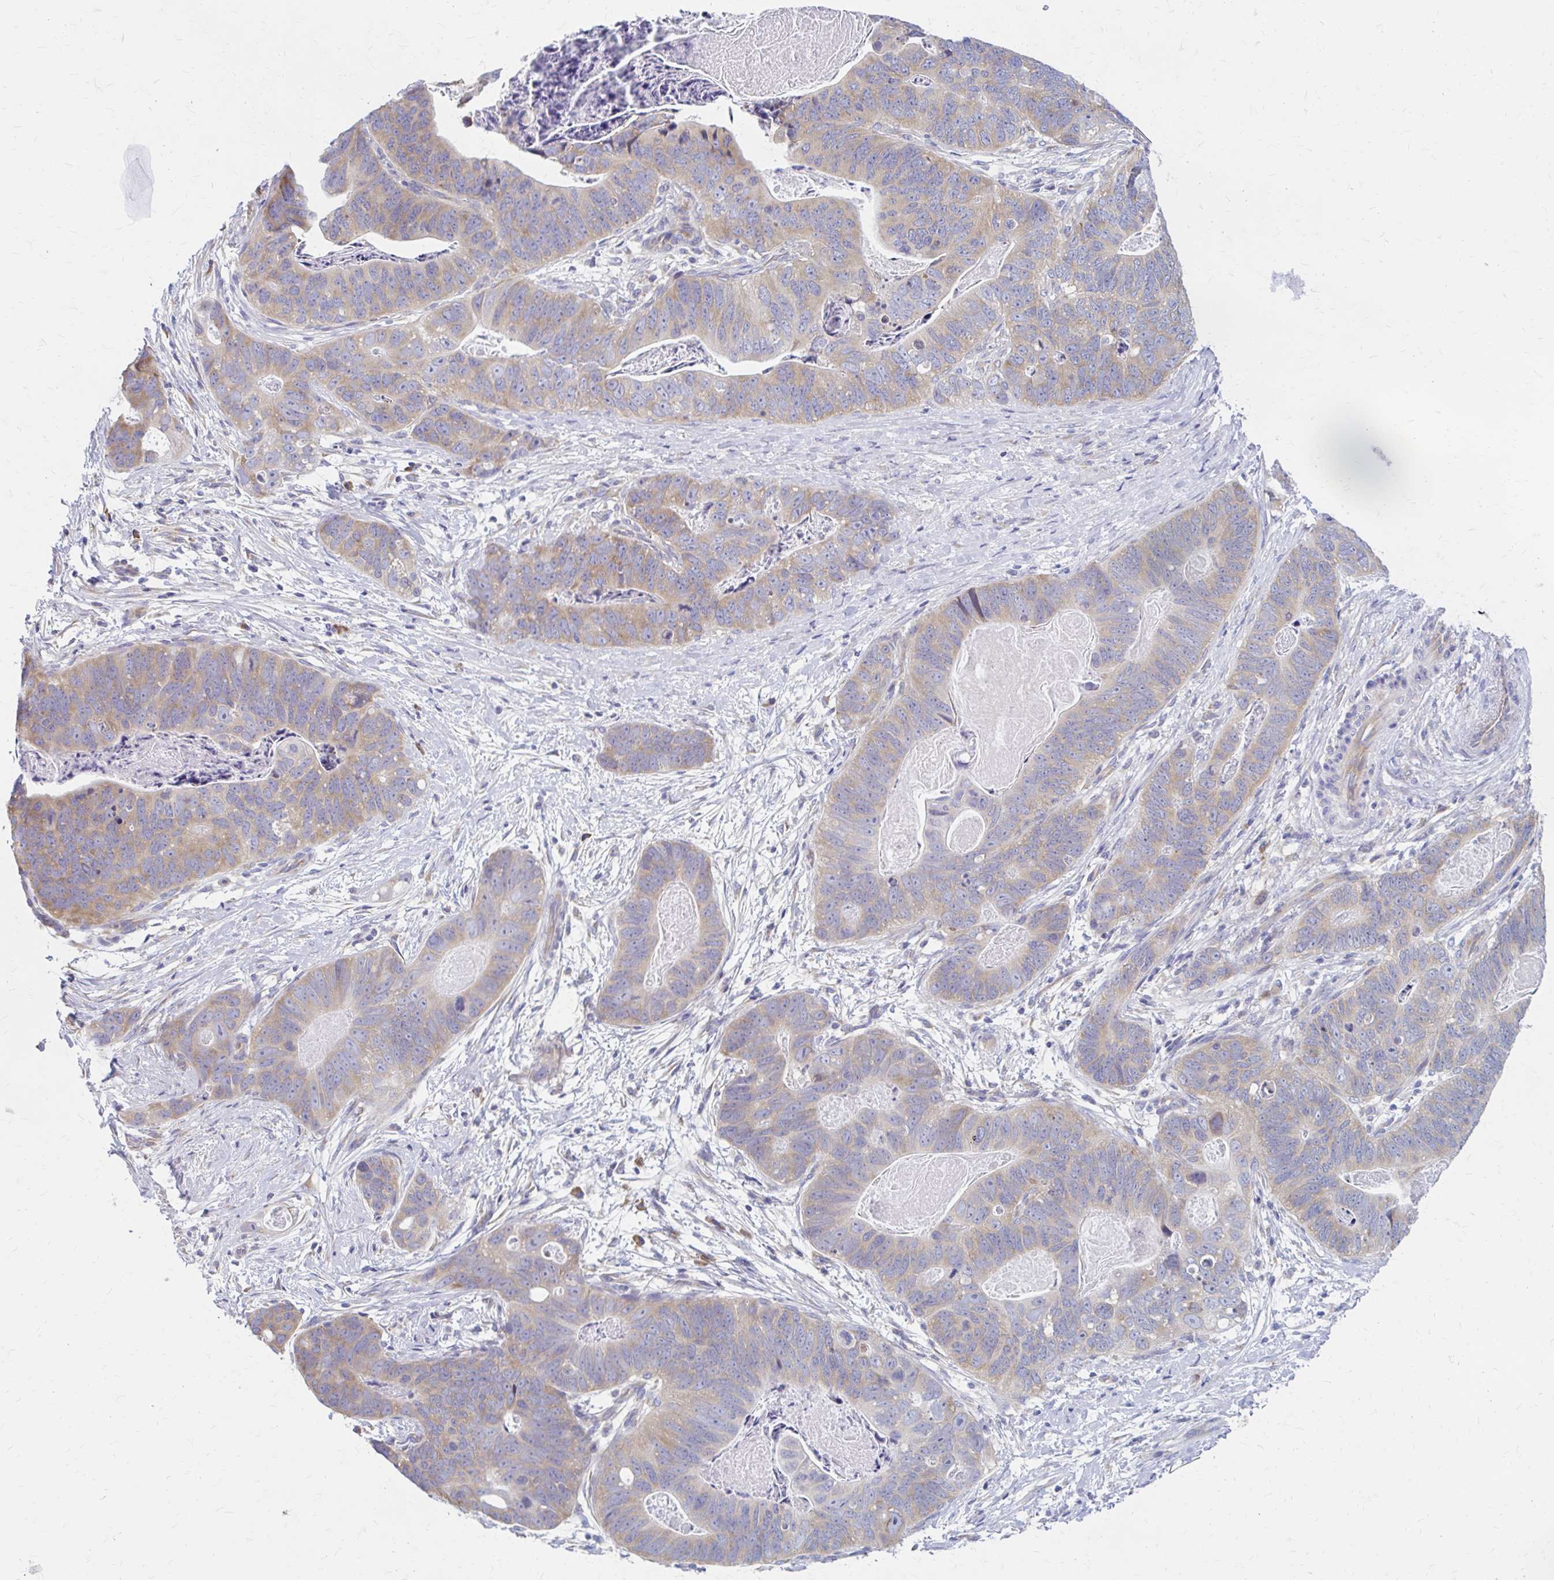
{"staining": {"intensity": "weak", "quantity": "25%-75%", "location": "cytoplasmic/membranous"}, "tissue": "stomach cancer", "cell_type": "Tumor cells", "image_type": "cancer", "snomed": [{"axis": "morphology", "description": "Normal tissue, NOS"}, {"axis": "morphology", "description": "Adenocarcinoma, NOS"}, {"axis": "topography", "description": "Stomach"}], "caption": "Immunohistochemical staining of stomach adenocarcinoma shows weak cytoplasmic/membranous protein staining in about 25%-75% of tumor cells.", "gene": "RPL27A", "patient": {"sex": "female", "age": 89}}